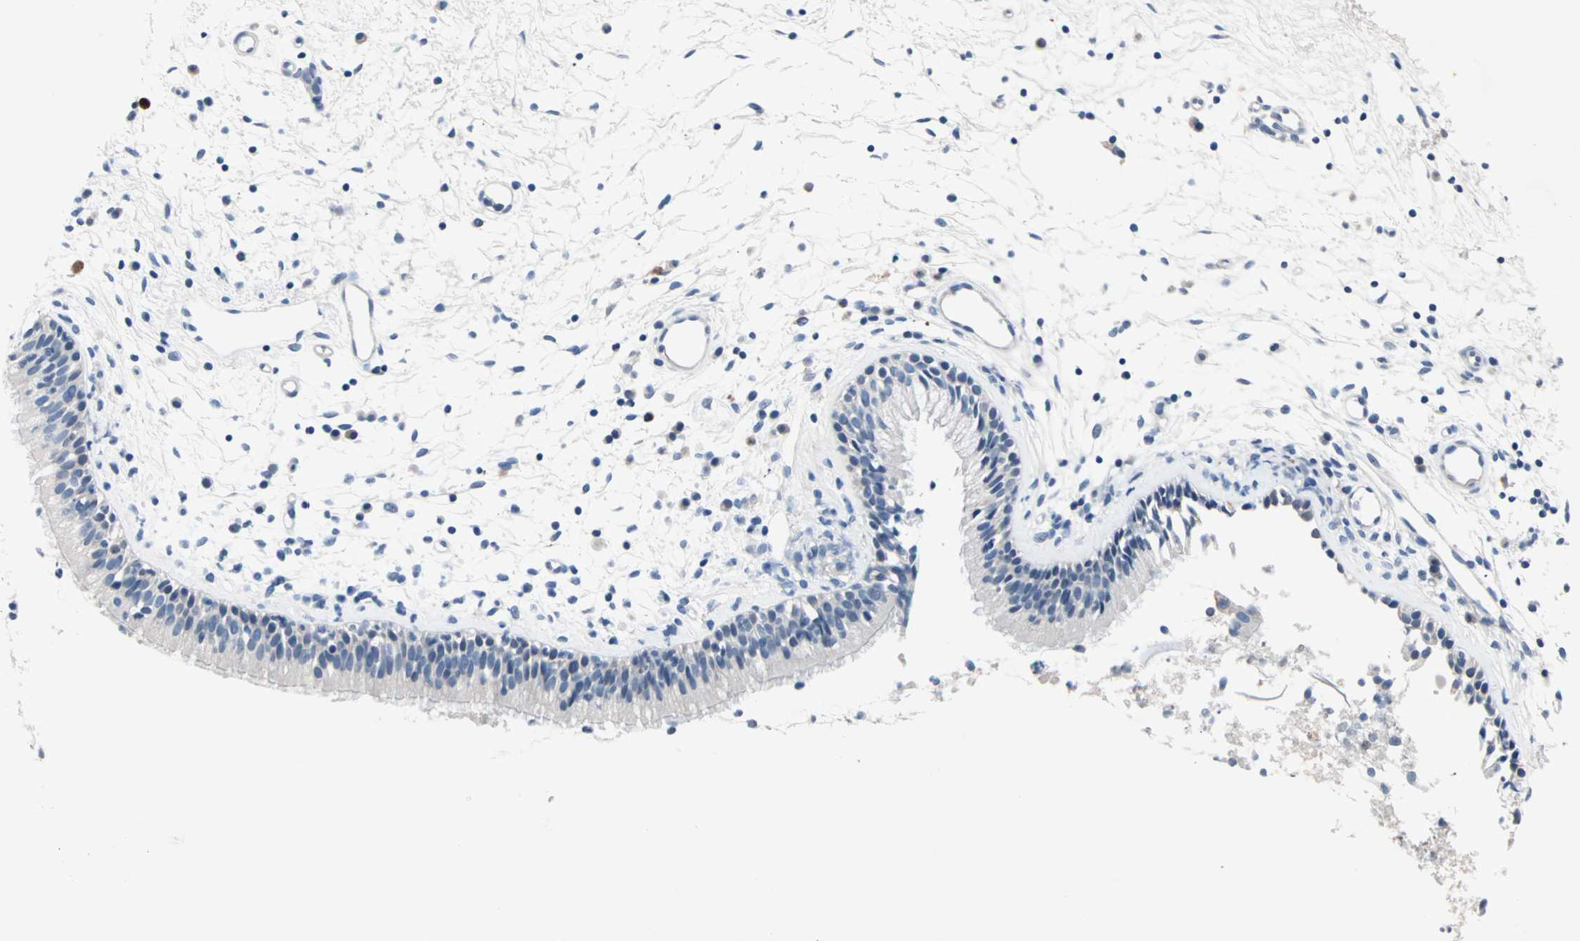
{"staining": {"intensity": "moderate", "quantity": "<25%", "location": "nuclear"}, "tissue": "nasopharynx", "cell_type": "Respiratory epithelial cells", "image_type": "normal", "snomed": [{"axis": "morphology", "description": "Normal tissue, NOS"}, {"axis": "topography", "description": "Nasopharynx"}], "caption": "Nasopharynx was stained to show a protein in brown. There is low levels of moderate nuclear staining in about <25% of respiratory epithelial cells. (IHC, brightfield microscopy, high magnification).", "gene": "CCNE2", "patient": {"sex": "male", "age": 21}}